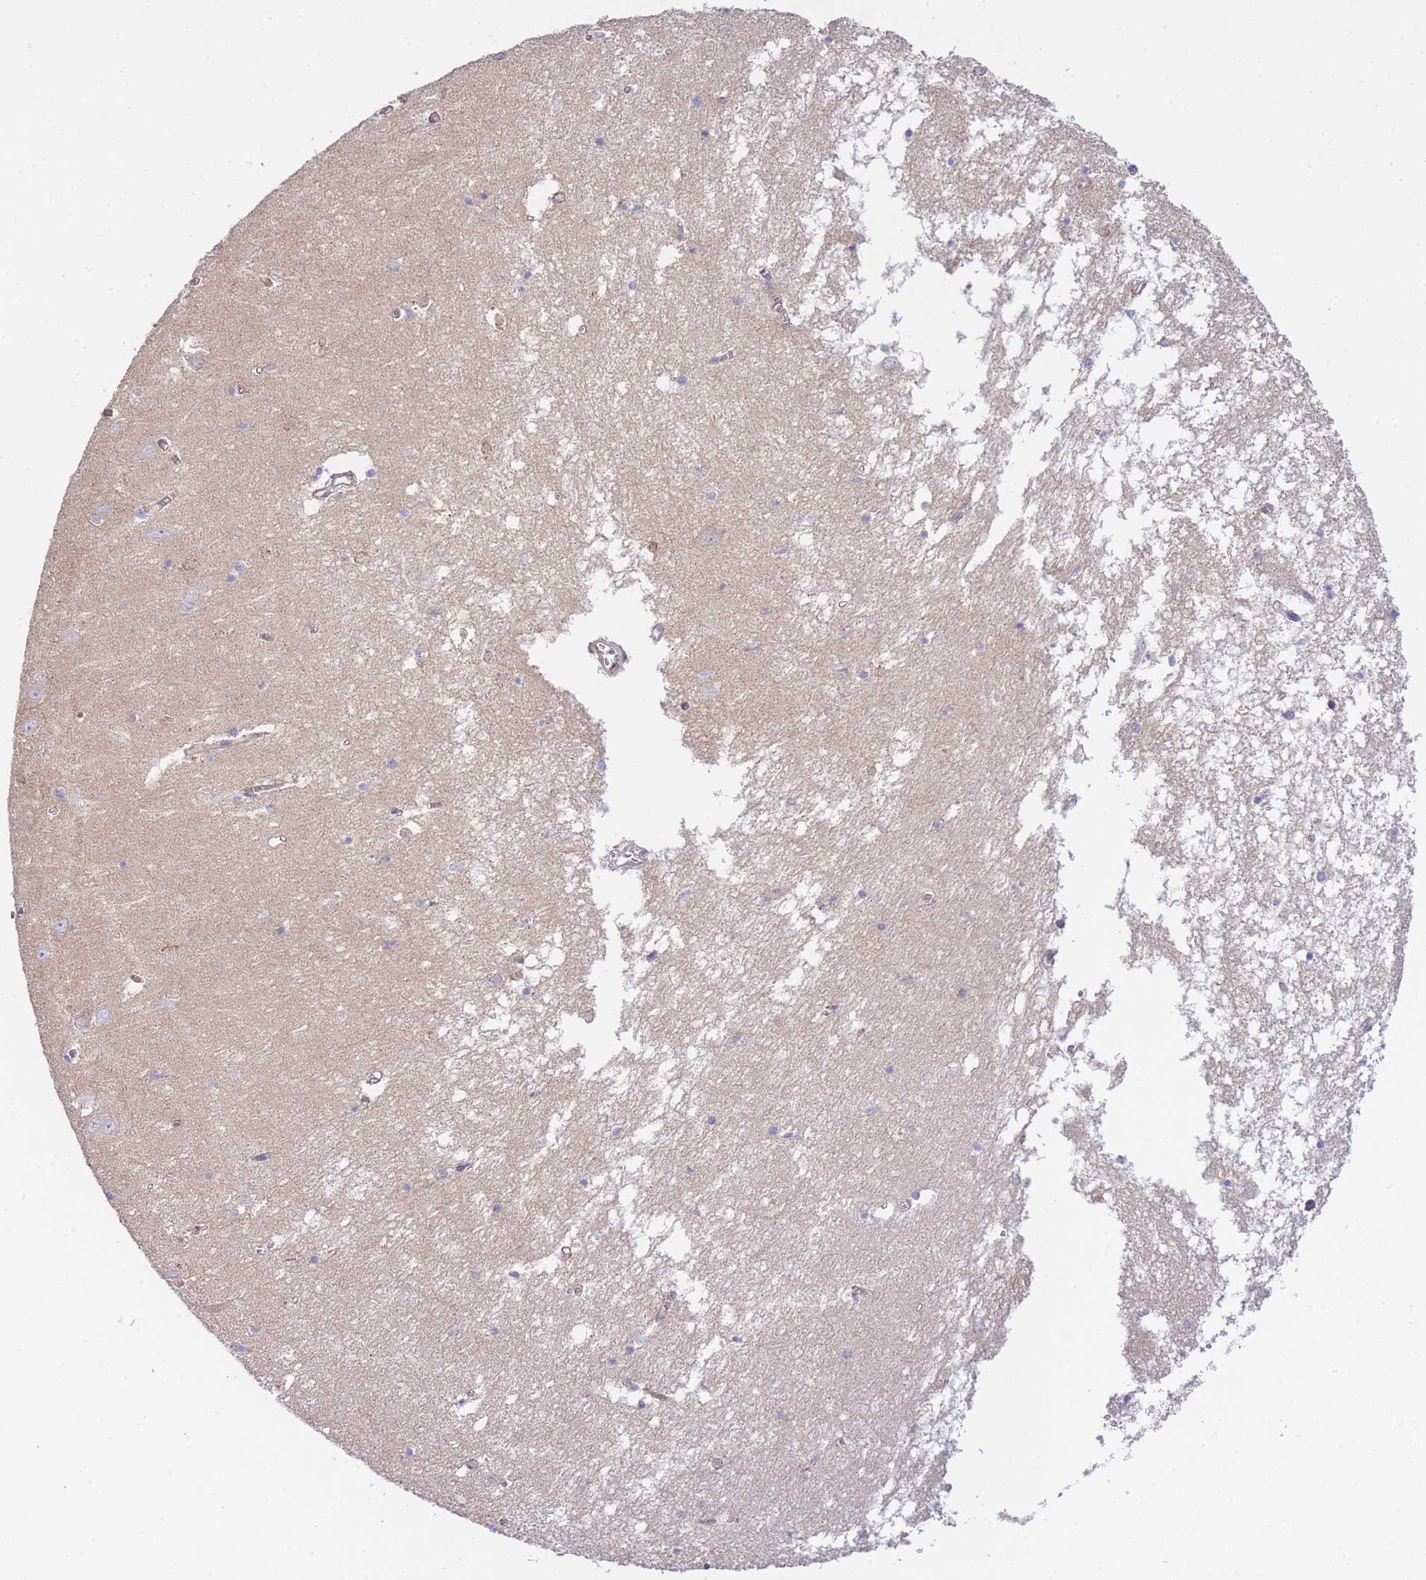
{"staining": {"intensity": "moderate", "quantity": "<25%", "location": "cytoplasmic/membranous"}, "tissue": "hippocampus", "cell_type": "Glial cells", "image_type": "normal", "snomed": [{"axis": "morphology", "description": "Normal tissue, NOS"}, {"axis": "topography", "description": "Hippocampus"}], "caption": "Unremarkable hippocampus demonstrates moderate cytoplasmic/membranous positivity in approximately <25% of glial cells, visualized by immunohistochemistry. The staining was performed using DAB, with brown indicating positive protein expression. Nuclei are stained blue with hematoxylin.", "gene": "CTBP1", "patient": {"sex": "male", "age": 70}}